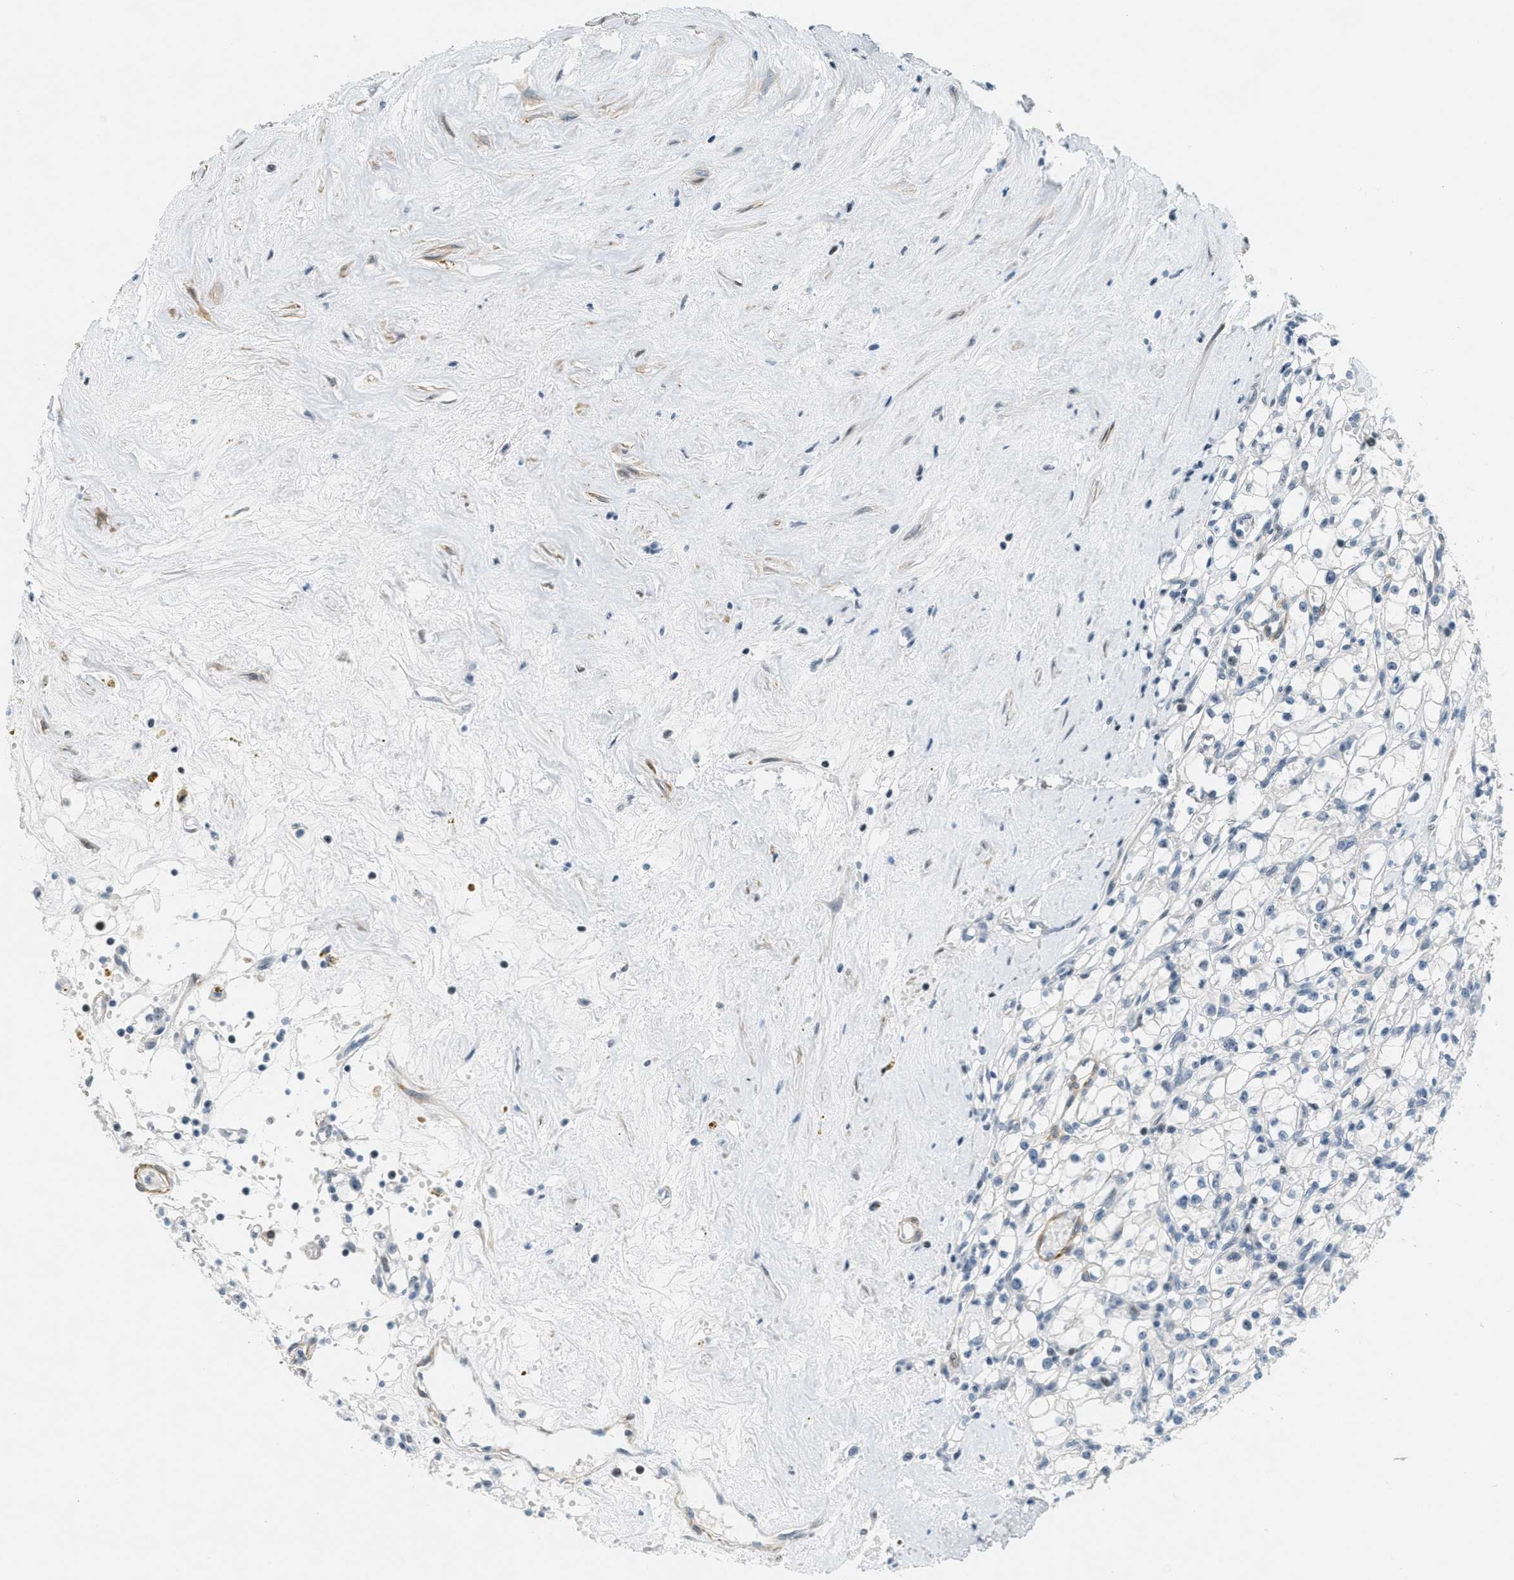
{"staining": {"intensity": "negative", "quantity": "none", "location": "none"}, "tissue": "renal cancer", "cell_type": "Tumor cells", "image_type": "cancer", "snomed": [{"axis": "morphology", "description": "Adenocarcinoma, NOS"}, {"axis": "topography", "description": "Kidney"}], "caption": "Tumor cells are negative for protein expression in human adenocarcinoma (renal).", "gene": "ZDHHC23", "patient": {"sex": "male", "age": 56}}